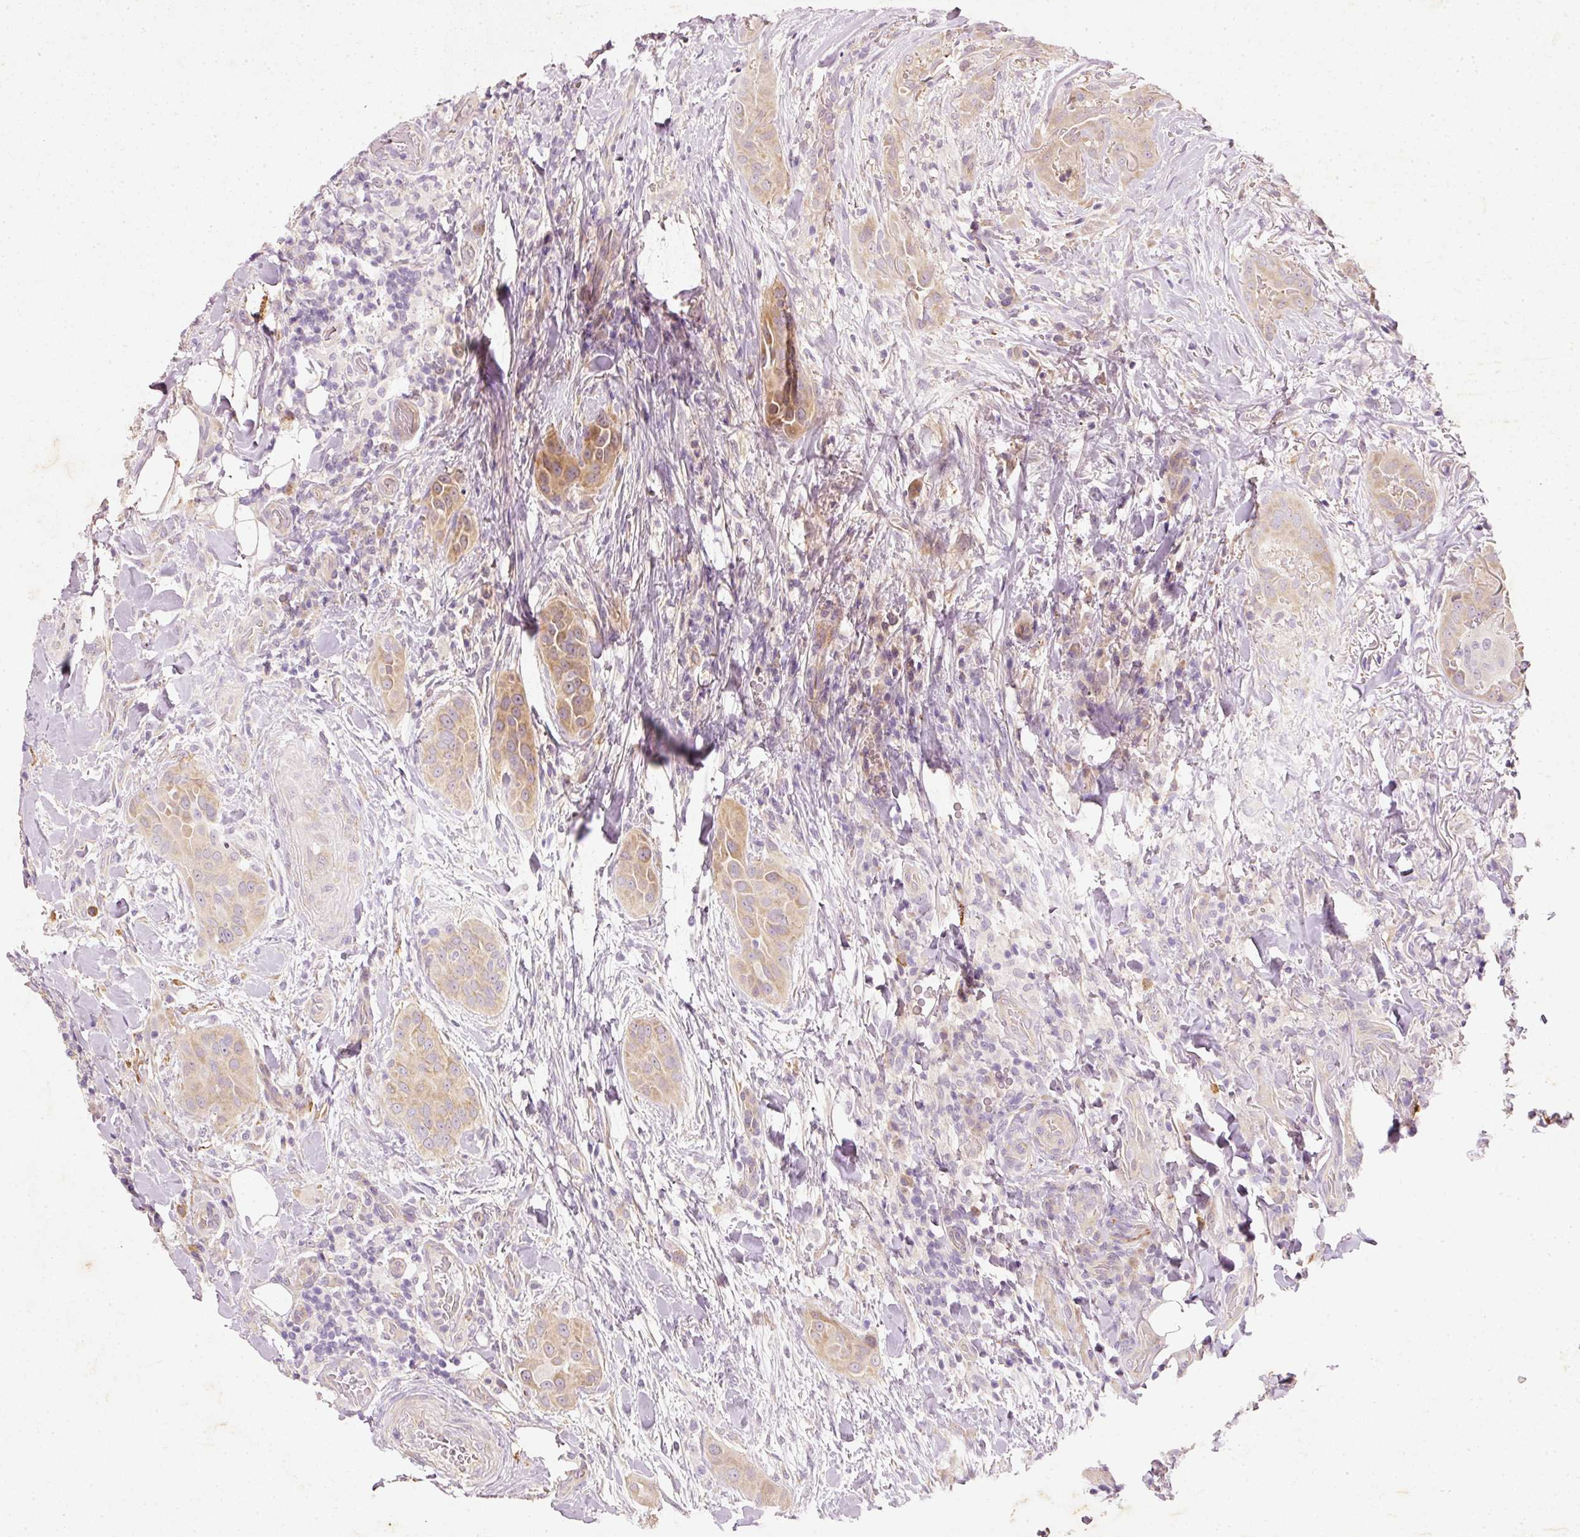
{"staining": {"intensity": "weak", "quantity": ">75%", "location": "cytoplasmic/membranous"}, "tissue": "thyroid cancer", "cell_type": "Tumor cells", "image_type": "cancer", "snomed": [{"axis": "morphology", "description": "Papillary adenocarcinoma, NOS"}, {"axis": "topography", "description": "Thyroid gland"}], "caption": "Protein staining of thyroid cancer (papillary adenocarcinoma) tissue reveals weak cytoplasmic/membranous expression in approximately >75% of tumor cells.", "gene": "RGL2", "patient": {"sex": "male", "age": 61}}